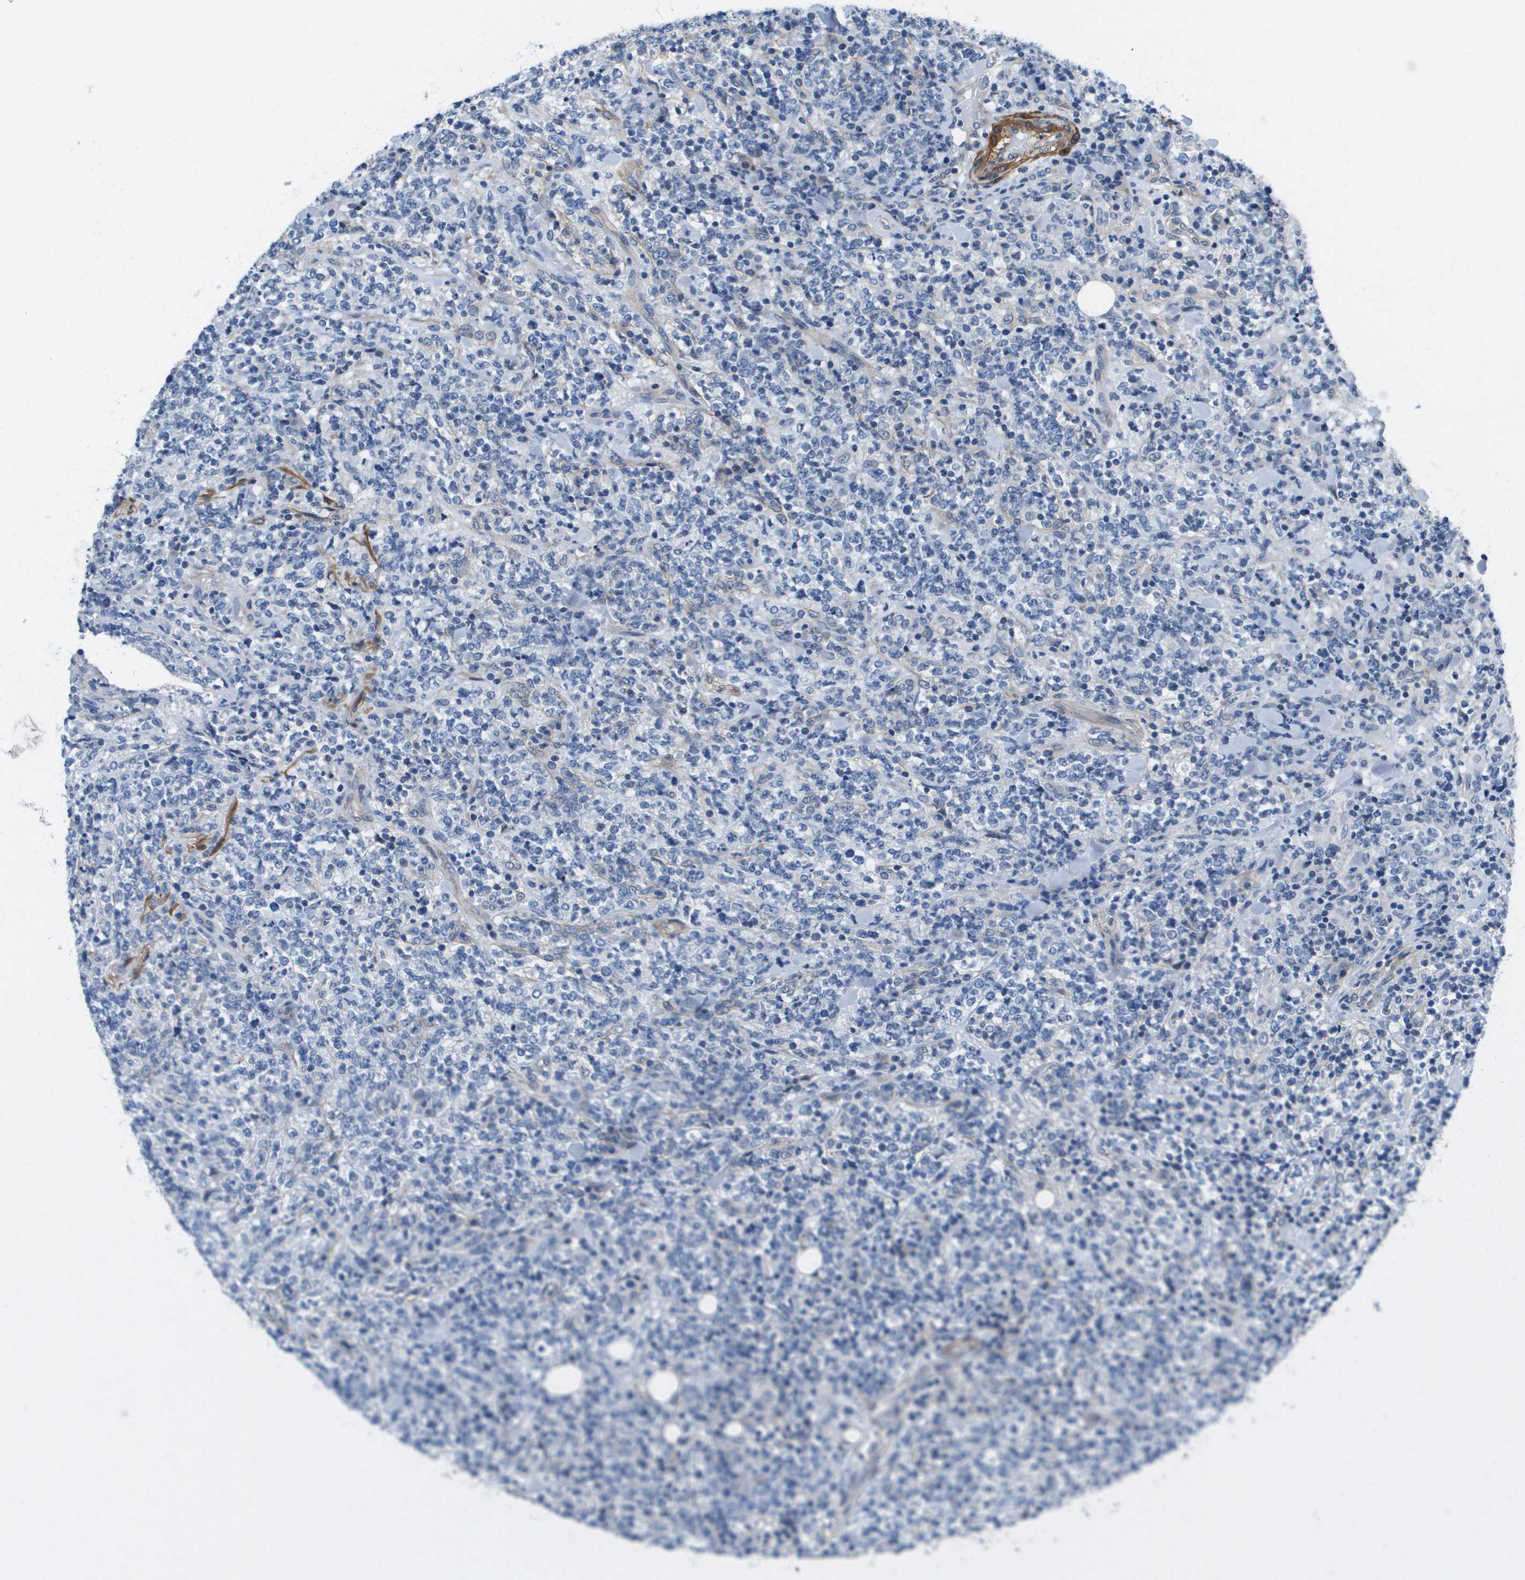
{"staining": {"intensity": "negative", "quantity": "none", "location": "none"}, "tissue": "lymphoma", "cell_type": "Tumor cells", "image_type": "cancer", "snomed": [{"axis": "morphology", "description": "Malignant lymphoma, non-Hodgkin's type, High grade"}, {"axis": "topography", "description": "Soft tissue"}], "caption": "An image of malignant lymphoma, non-Hodgkin's type (high-grade) stained for a protein exhibits no brown staining in tumor cells.", "gene": "LPP", "patient": {"sex": "male", "age": 18}}